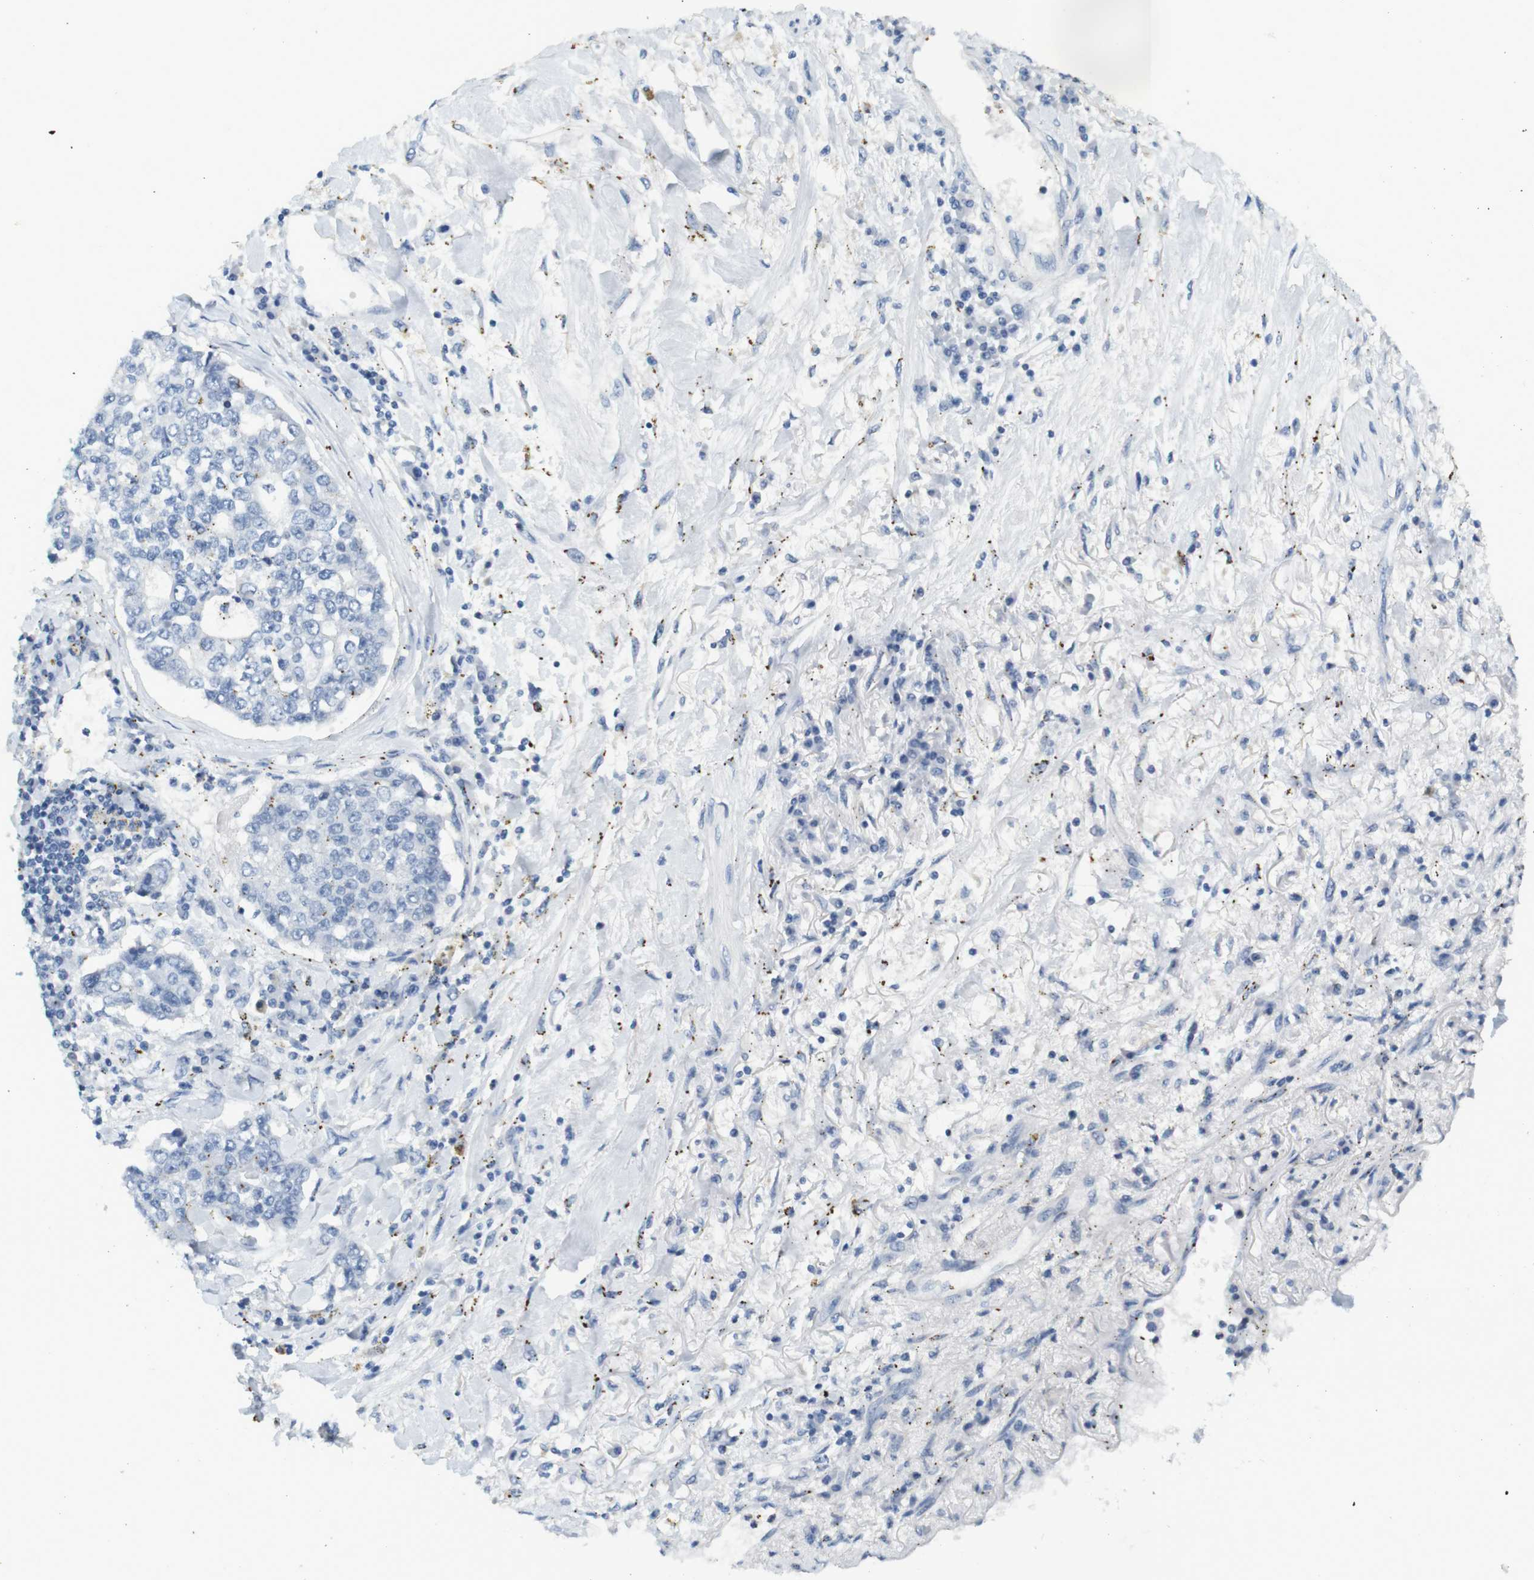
{"staining": {"intensity": "negative", "quantity": "none", "location": "none"}, "tissue": "lung cancer", "cell_type": "Tumor cells", "image_type": "cancer", "snomed": [{"axis": "morphology", "description": "Adenocarcinoma, NOS"}, {"axis": "topography", "description": "Lung"}], "caption": "An immunohistochemistry (IHC) image of adenocarcinoma (lung) is shown. There is no staining in tumor cells of adenocarcinoma (lung).", "gene": "LRRK2", "patient": {"sex": "male", "age": 49}}